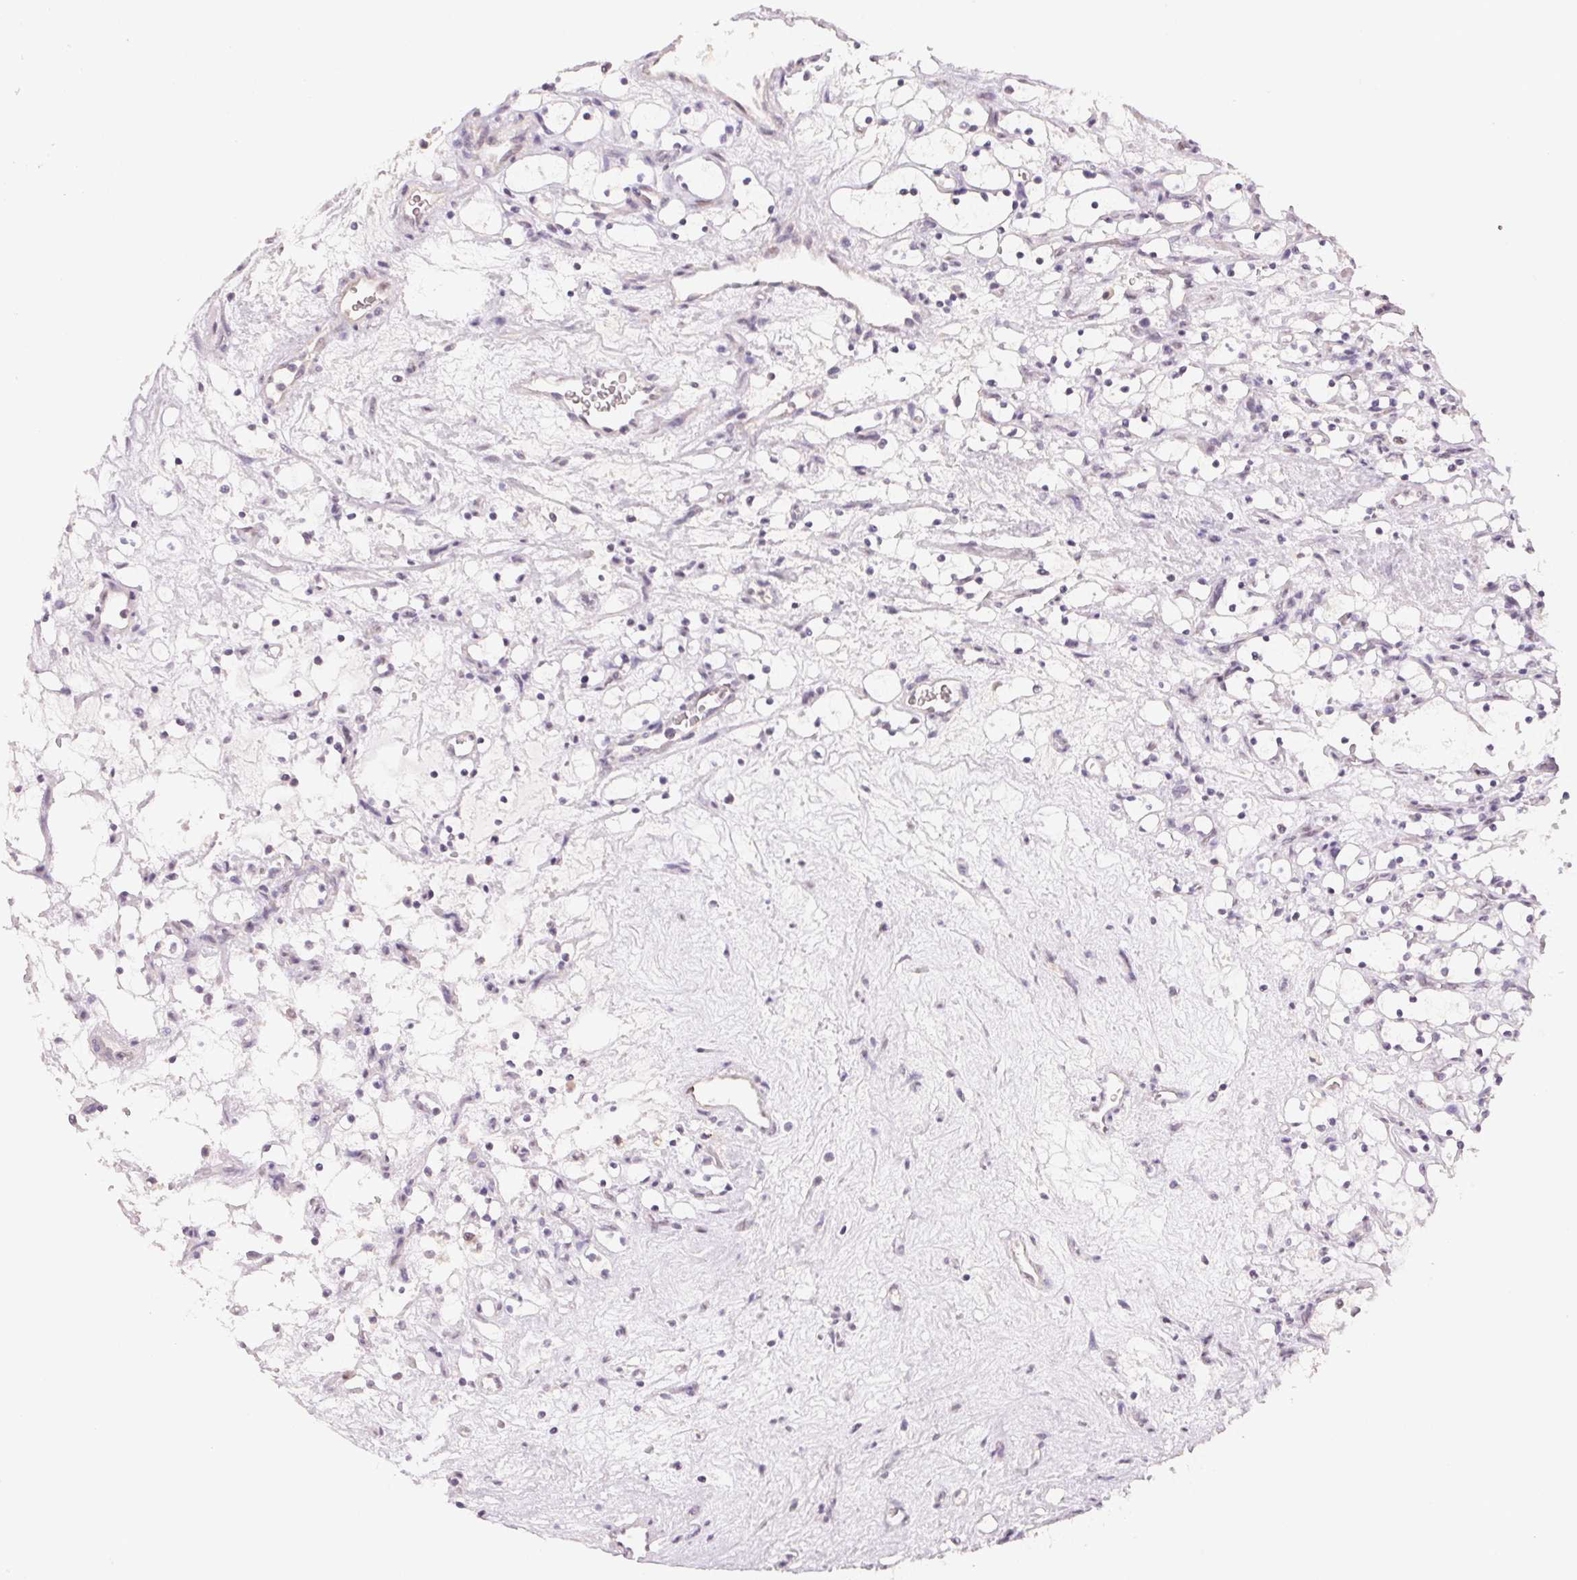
{"staining": {"intensity": "negative", "quantity": "none", "location": "none"}, "tissue": "renal cancer", "cell_type": "Tumor cells", "image_type": "cancer", "snomed": [{"axis": "morphology", "description": "Adenocarcinoma, NOS"}, {"axis": "topography", "description": "Kidney"}], "caption": "A high-resolution histopathology image shows immunohistochemistry staining of renal adenocarcinoma, which exhibits no significant staining in tumor cells.", "gene": "POLR3G", "patient": {"sex": "female", "age": 69}}